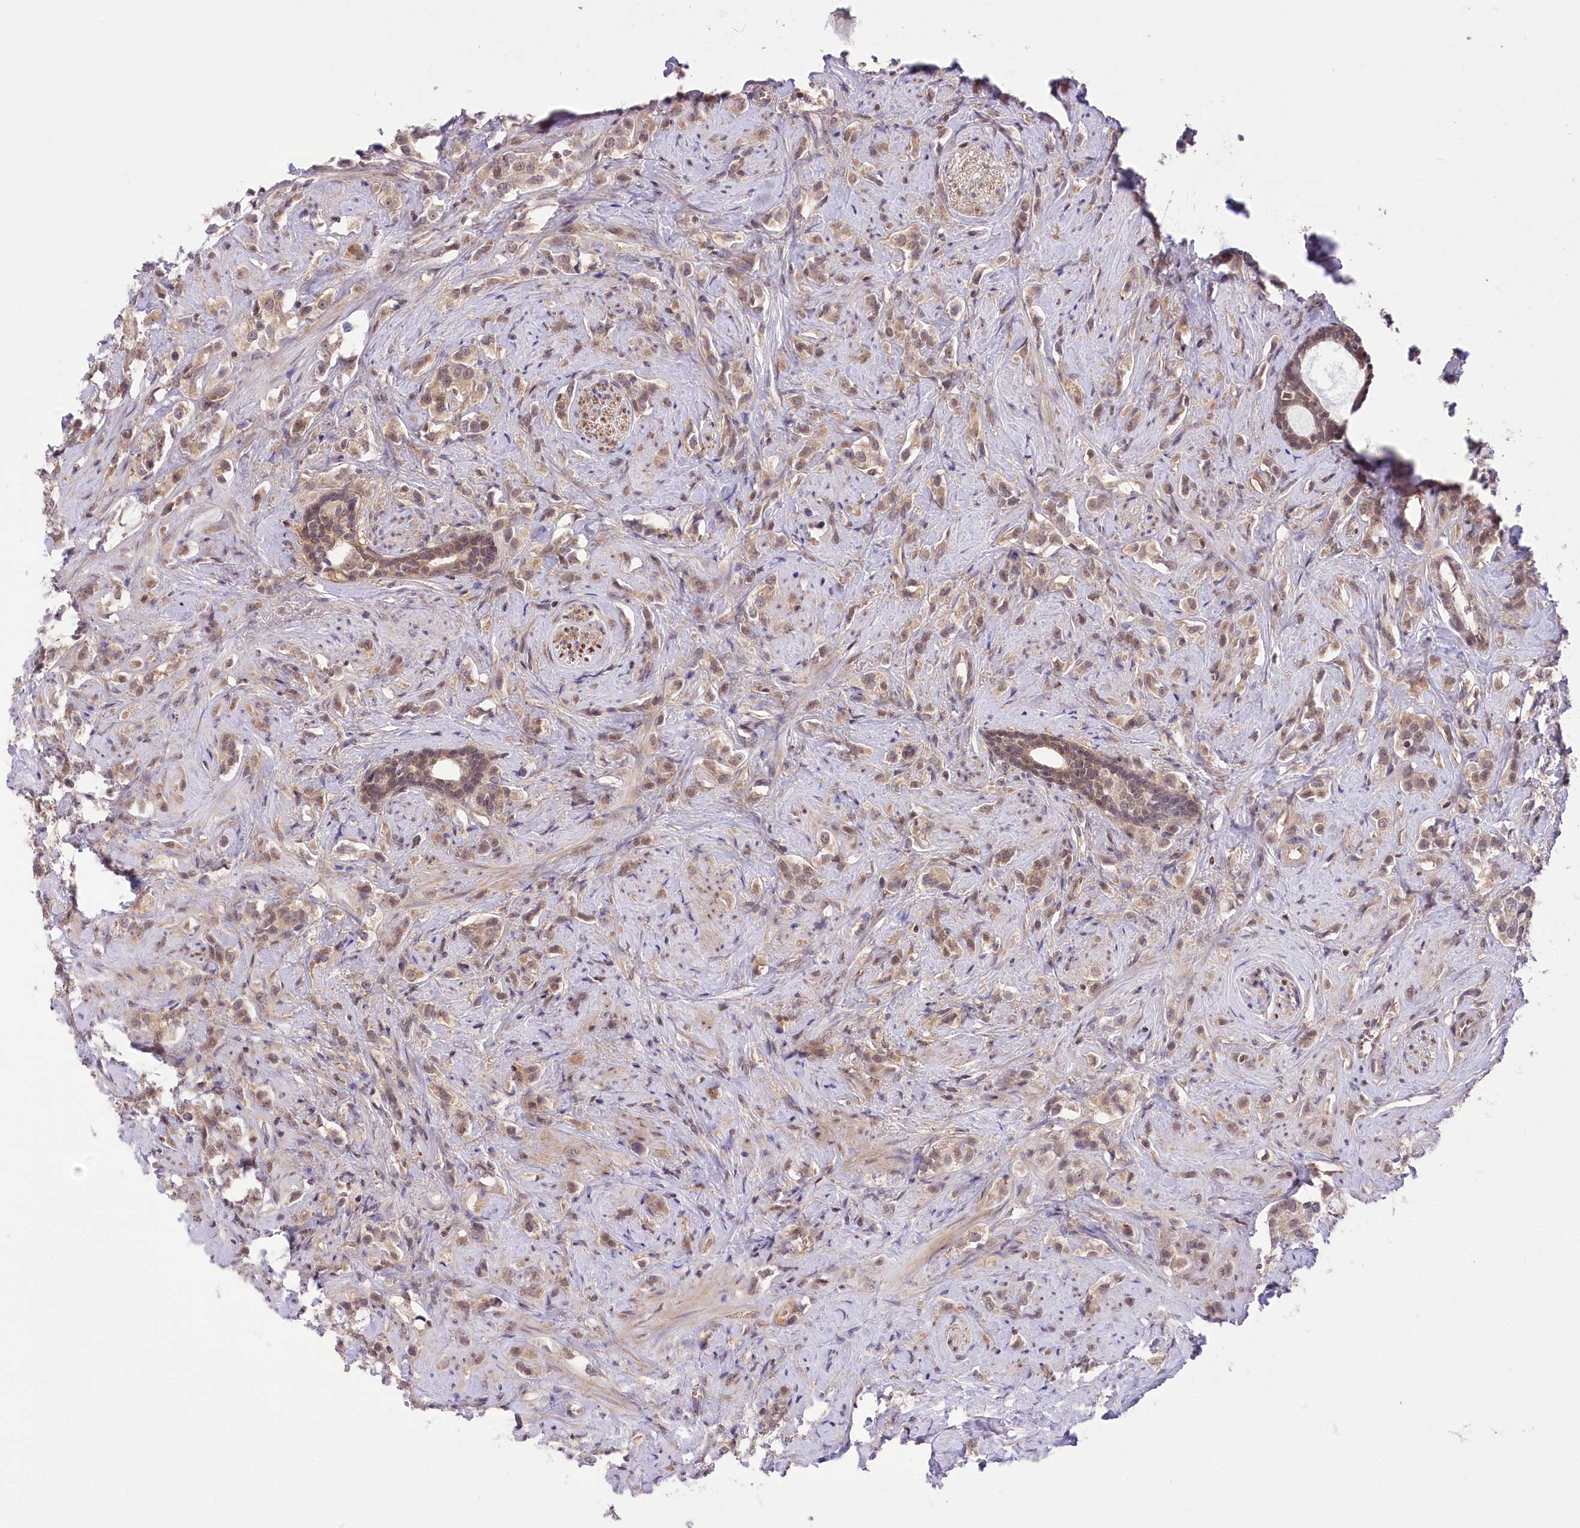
{"staining": {"intensity": "weak", "quantity": "25%-75%", "location": "cytoplasmic/membranous,nuclear"}, "tissue": "prostate cancer", "cell_type": "Tumor cells", "image_type": "cancer", "snomed": [{"axis": "morphology", "description": "Adenocarcinoma, High grade"}, {"axis": "topography", "description": "Prostate"}], "caption": "Tumor cells exhibit low levels of weak cytoplasmic/membranous and nuclear expression in about 25%-75% of cells in human prostate high-grade adenocarcinoma.", "gene": "ZMAT2", "patient": {"sex": "male", "age": 63}}